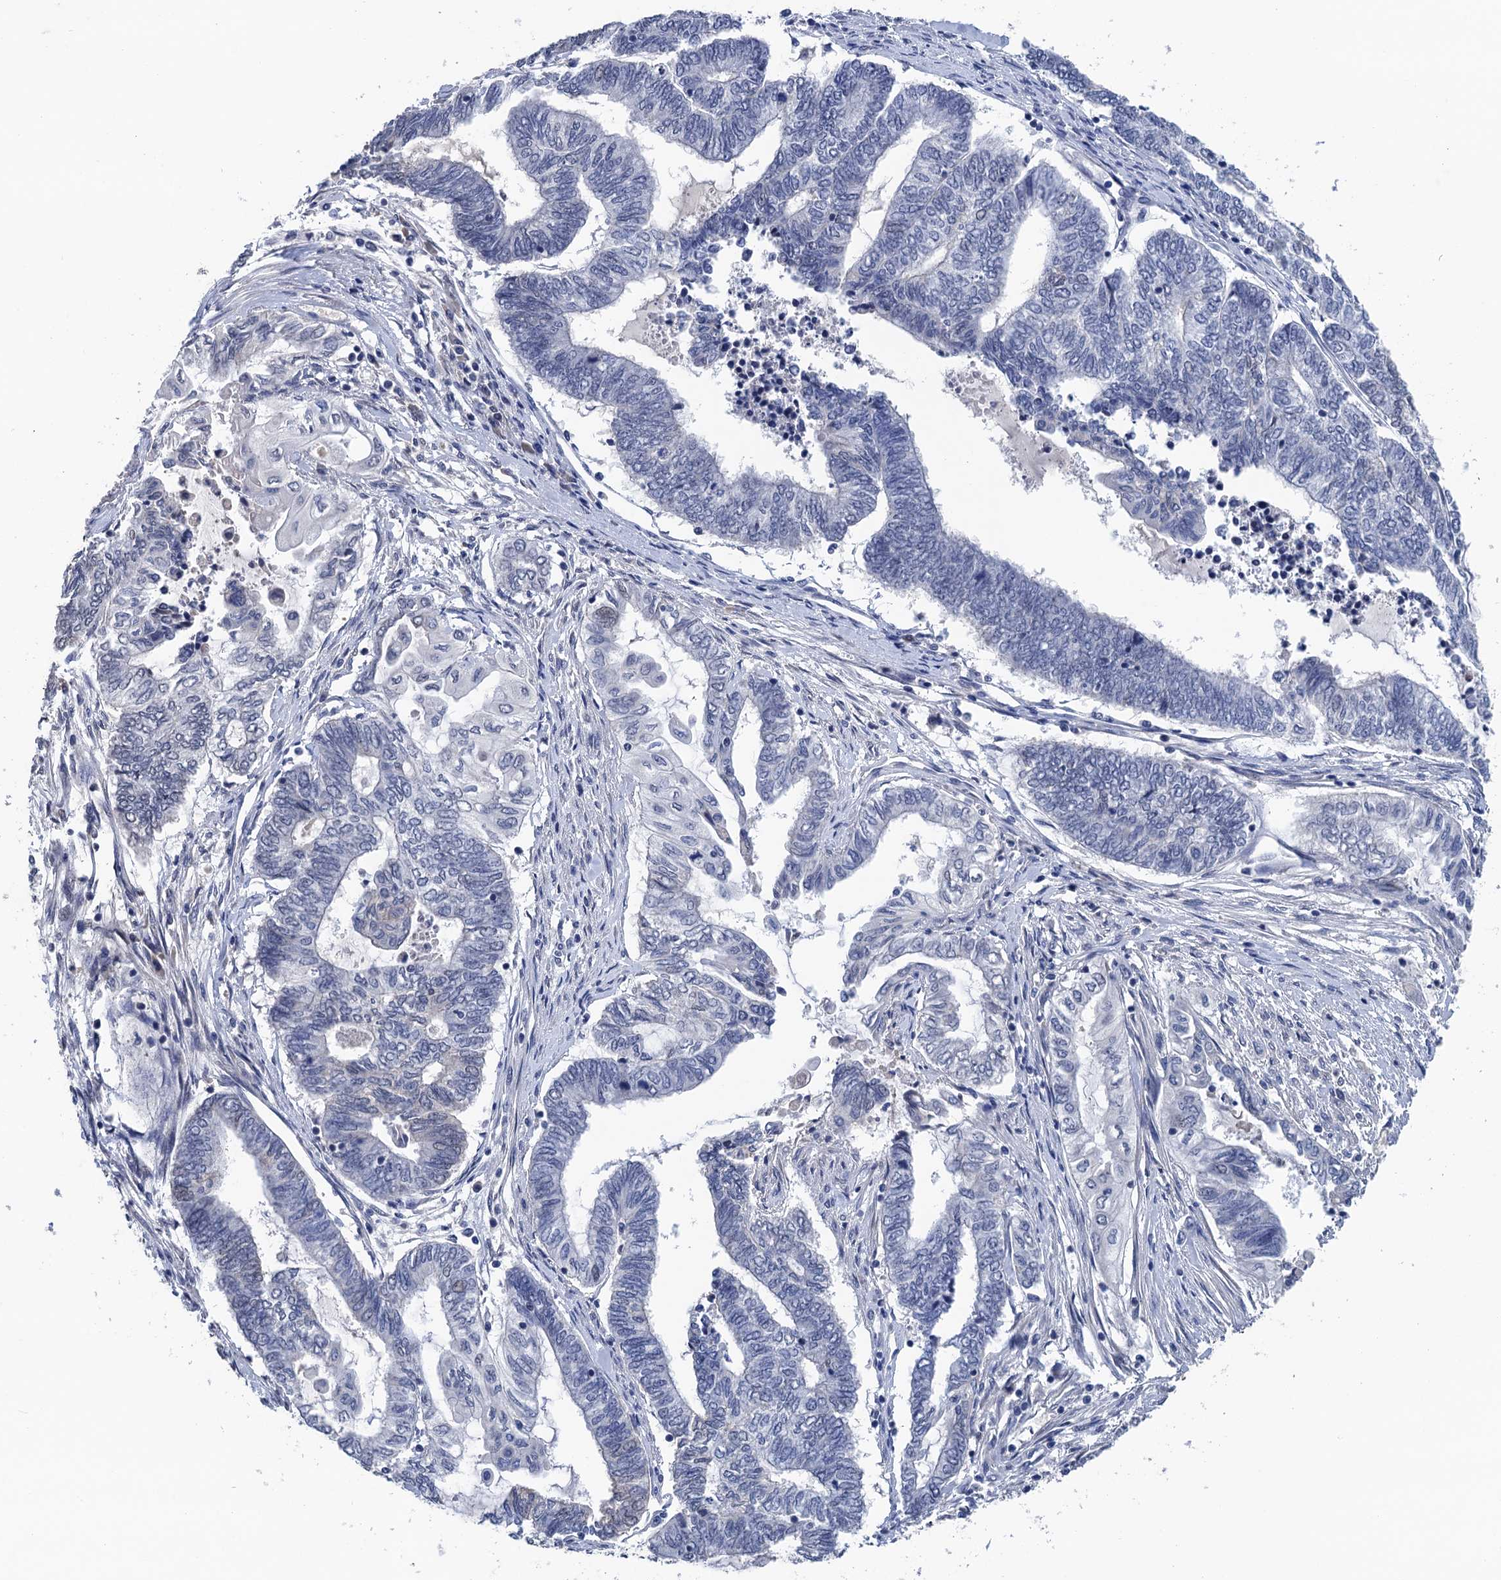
{"staining": {"intensity": "negative", "quantity": "none", "location": "none"}, "tissue": "endometrial cancer", "cell_type": "Tumor cells", "image_type": "cancer", "snomed": [{"axis": "morphology", "description": "Adenocarcinoma, NOS"}, {"axis": "topography", "description": "Uterus"}, {"axis": "topography", "description": "Endometrium"}], "caption": "IHC histopathology image of human endometrial cancer (adenocarcinoma) stained for a protein (brown), which displays no positivity in tumor cells. The staining was performed using DAB to visualize the protein expression in brown, while the nuclei were stained in blue with hematoxylin (Magnification: 20x).", "gene": "ART5", "patient": {"sex": "female", "age": 70}}